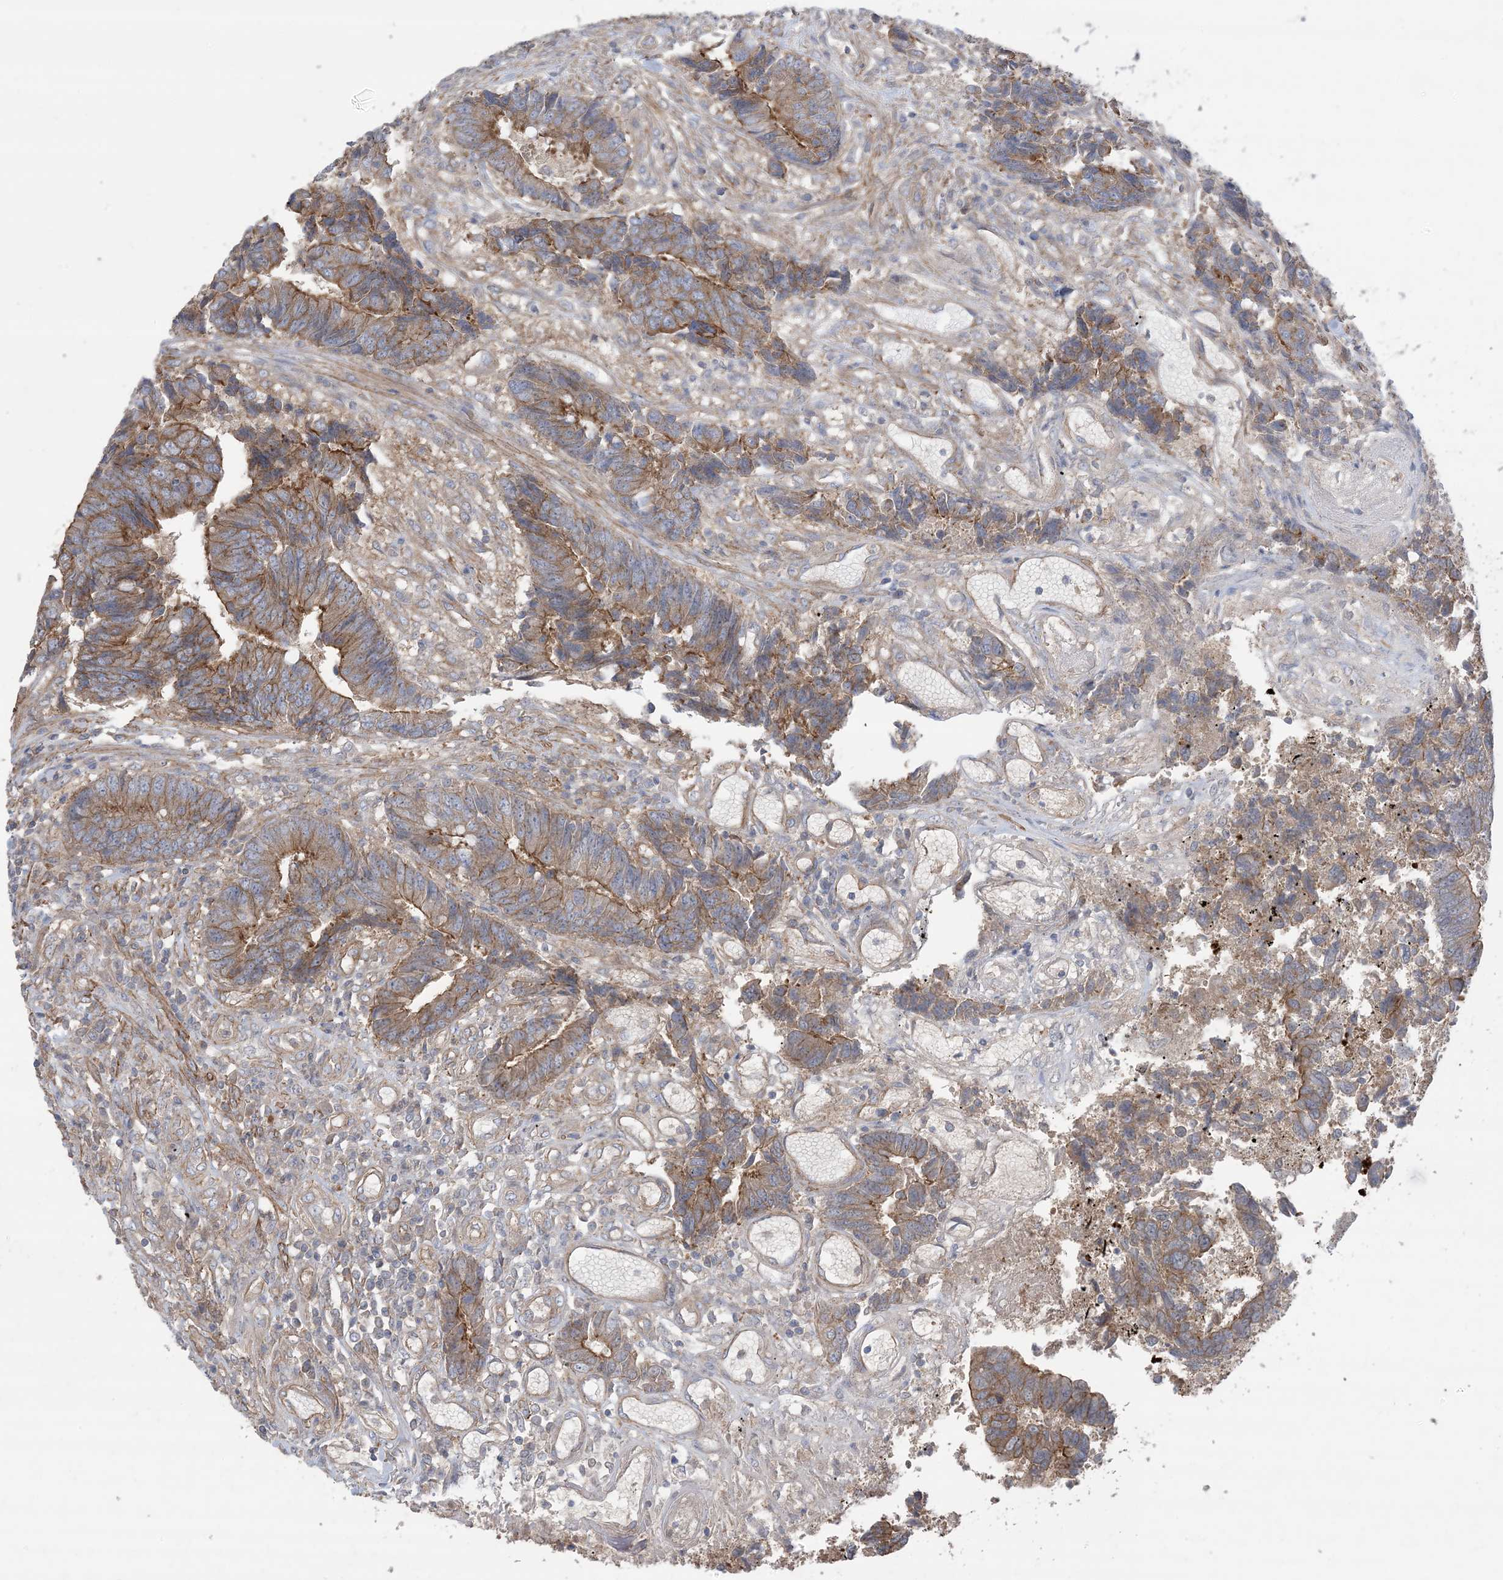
{"staining": {"intensity": "moderate", "quantity": ">75%", "location": "cytoplasmic/membranous"}, "tissue": "colorectal cancer", "cell_type": "Tumor cells", "image_type": "cancer", "snomed": [{"axis": "morphology", "description": "Adenocarcinoma, NOS"}, {"axis": "topography", "description": "Rectum"}], "caption": "Immunohistochemistry (IHC) of colorectal cancer reveals medium levels of moderate cytoplasmic/membranous positivity in approximately >75% of tumor cells. Ihc stains the protein in brown and the nuclei are stained blue.", "gene": "CCNY", "patient": {"sex": "male", "age": 84}}